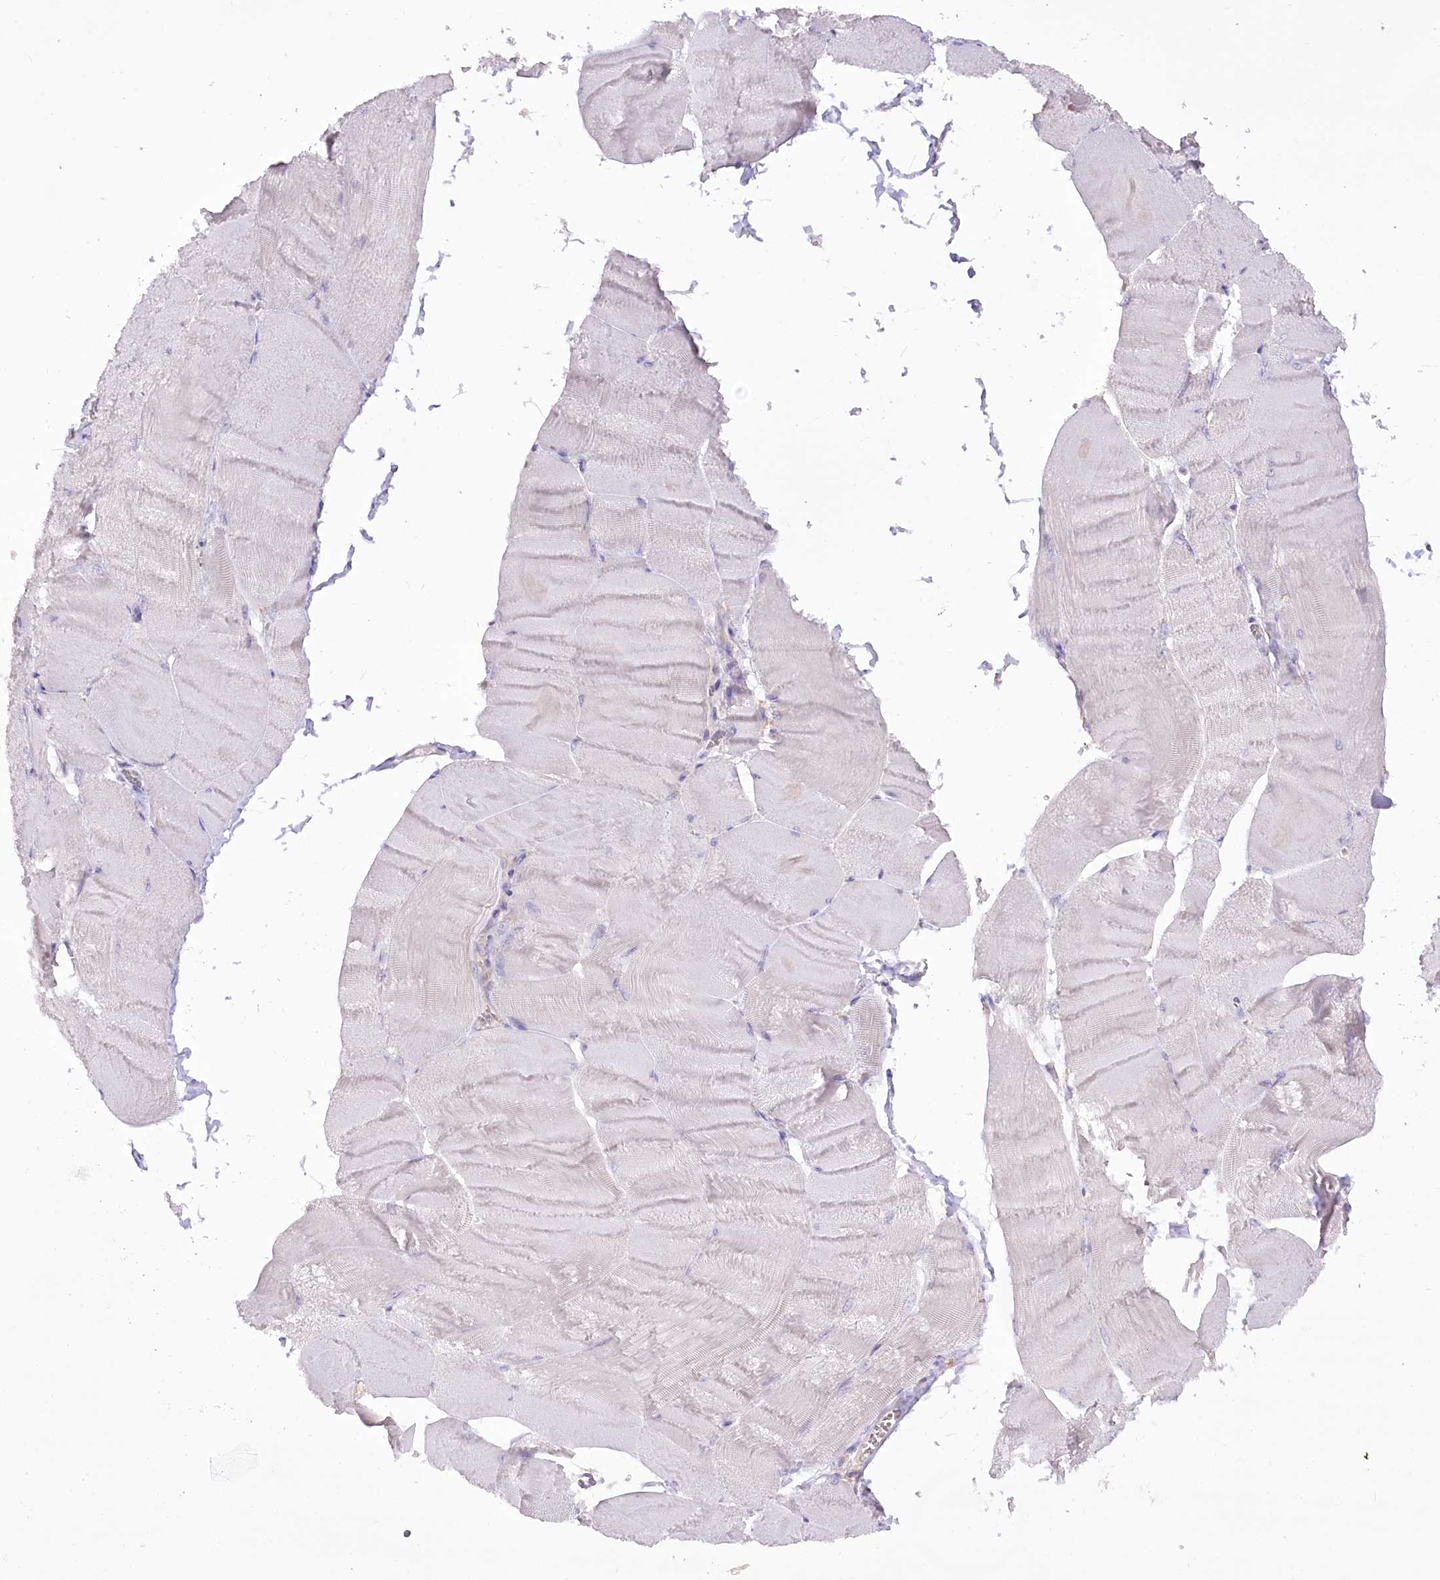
{"staining": {"intensity": "negative", "quantity": "none", "location": "none"}, "tissue": "skeletal muscle", "cell_type": "Myocytes", "image_type": "normal", "snomed": [{"axis": "morphology", "description": "Normal tissue, NOS"}, {"axis": "morphology", "description": "Basal cell carcinoma"}, {"axis": "topography", "description": "Skeletal muscle"}], "caption": "IHC photomicrograph of normal skeletal muscle stained for a protein (brown), which exhibits no expression in myocytes.", "gene": "DPYD", "patient": {"sex": "female", "age": 64}}